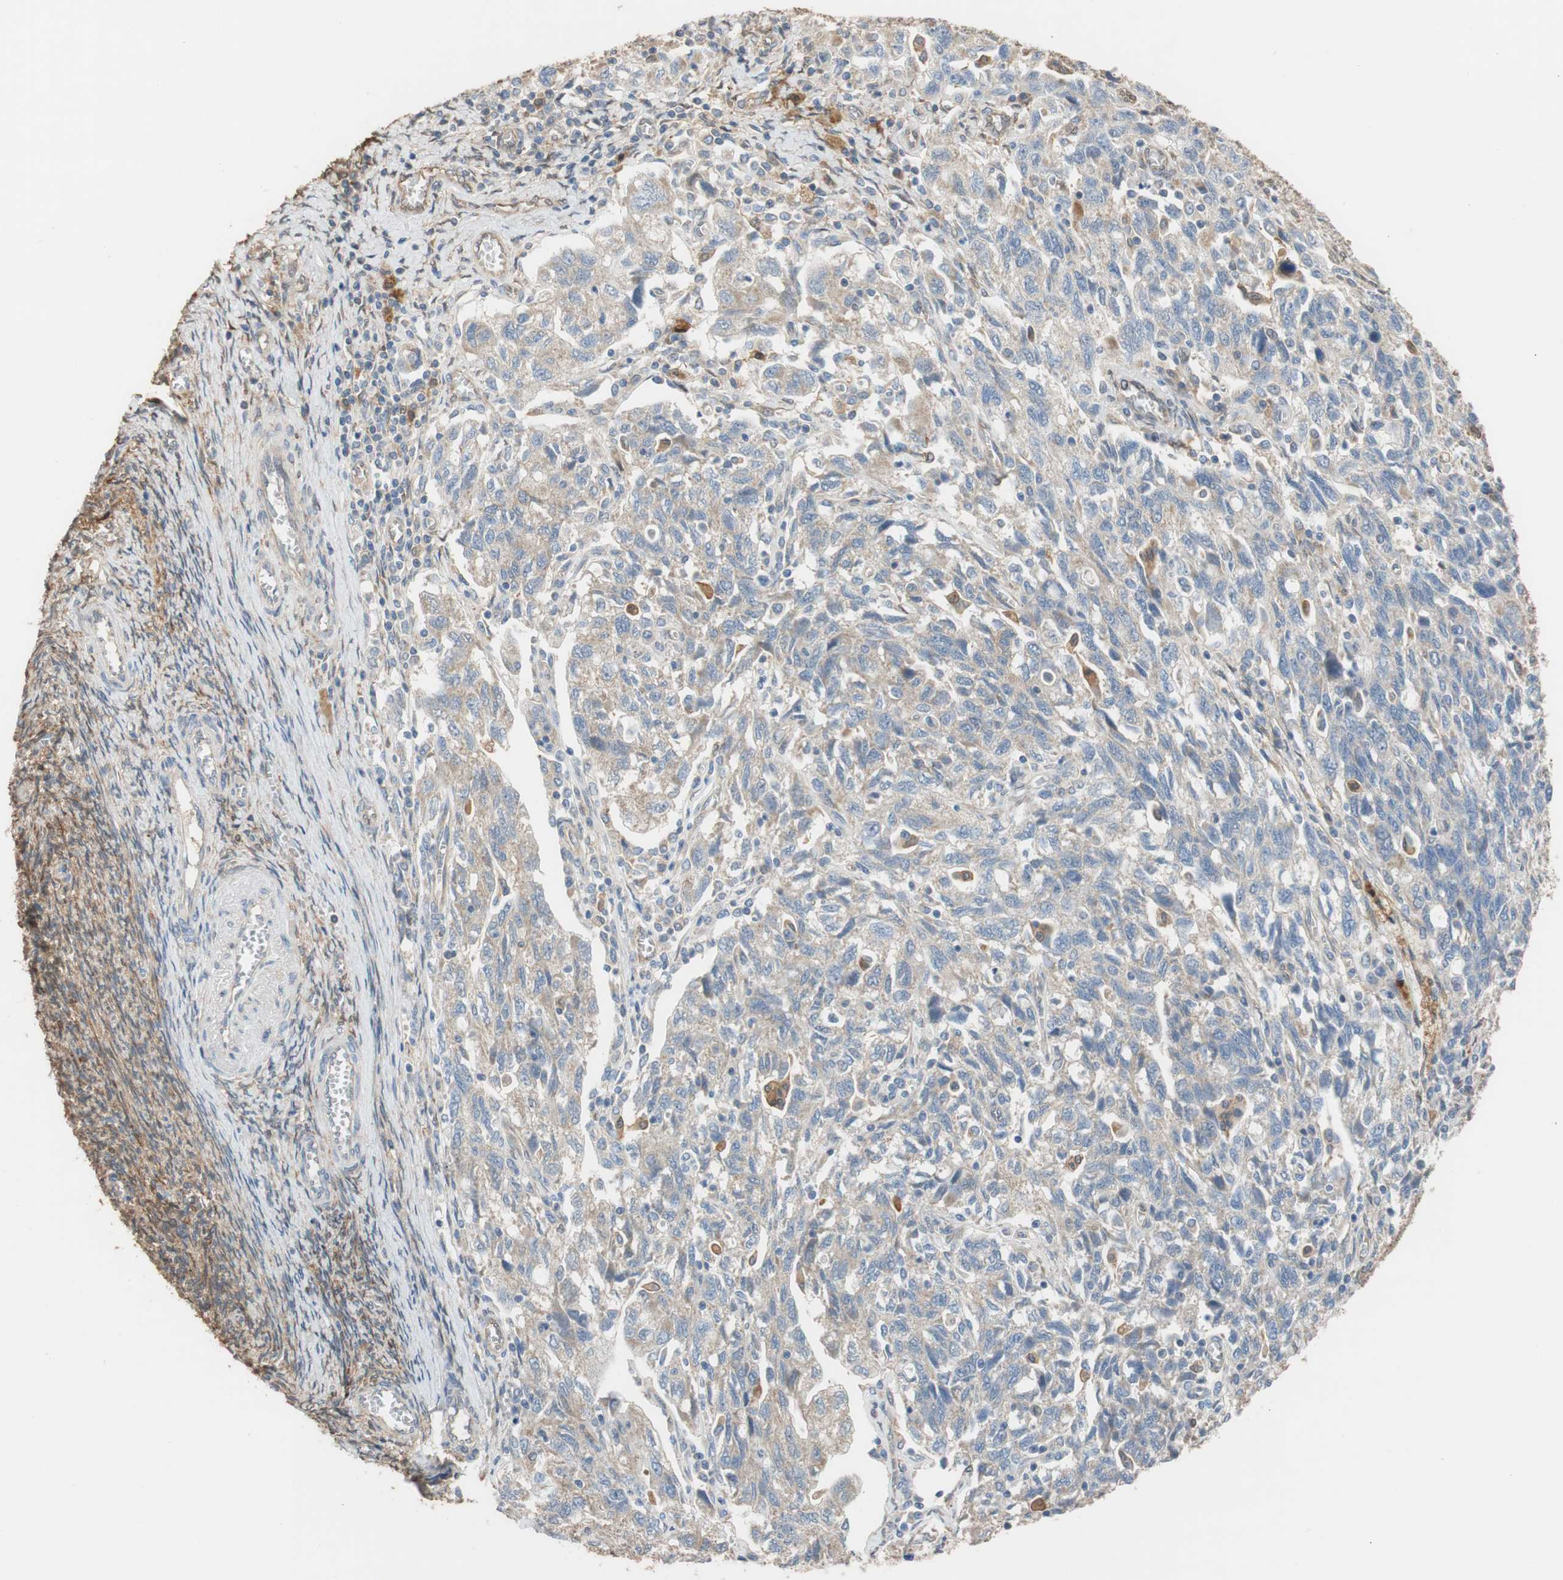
{"staining": {"intensity": "moderate", "quantity": ">75%", "location": "cytoplasmic/membranous"}, "tissue": "ovarian cancer", "cell_type": "Tumor cells", "image_type": "cancer", "snomed": [{"axis": "morphology", "description": "Carcinoma, NOS"}, {"axis": "morphology", "description": "Cystadenocarcinoma, serous, NOS"}, {"axis": "topography", "description": "Ovary"}], "caption": "High-magnification brightfield microscopy of ovarian cancer (carcinoma) stained with DAB (brown) and counterstained with hematoxylin (blue). tumor cells exhibit moderate cytoplasmic/membranous positivity is identified in approximately>75% of cells.", "gene": "ALDH1A2", "patient": {"sex": "female", "age": 69}}